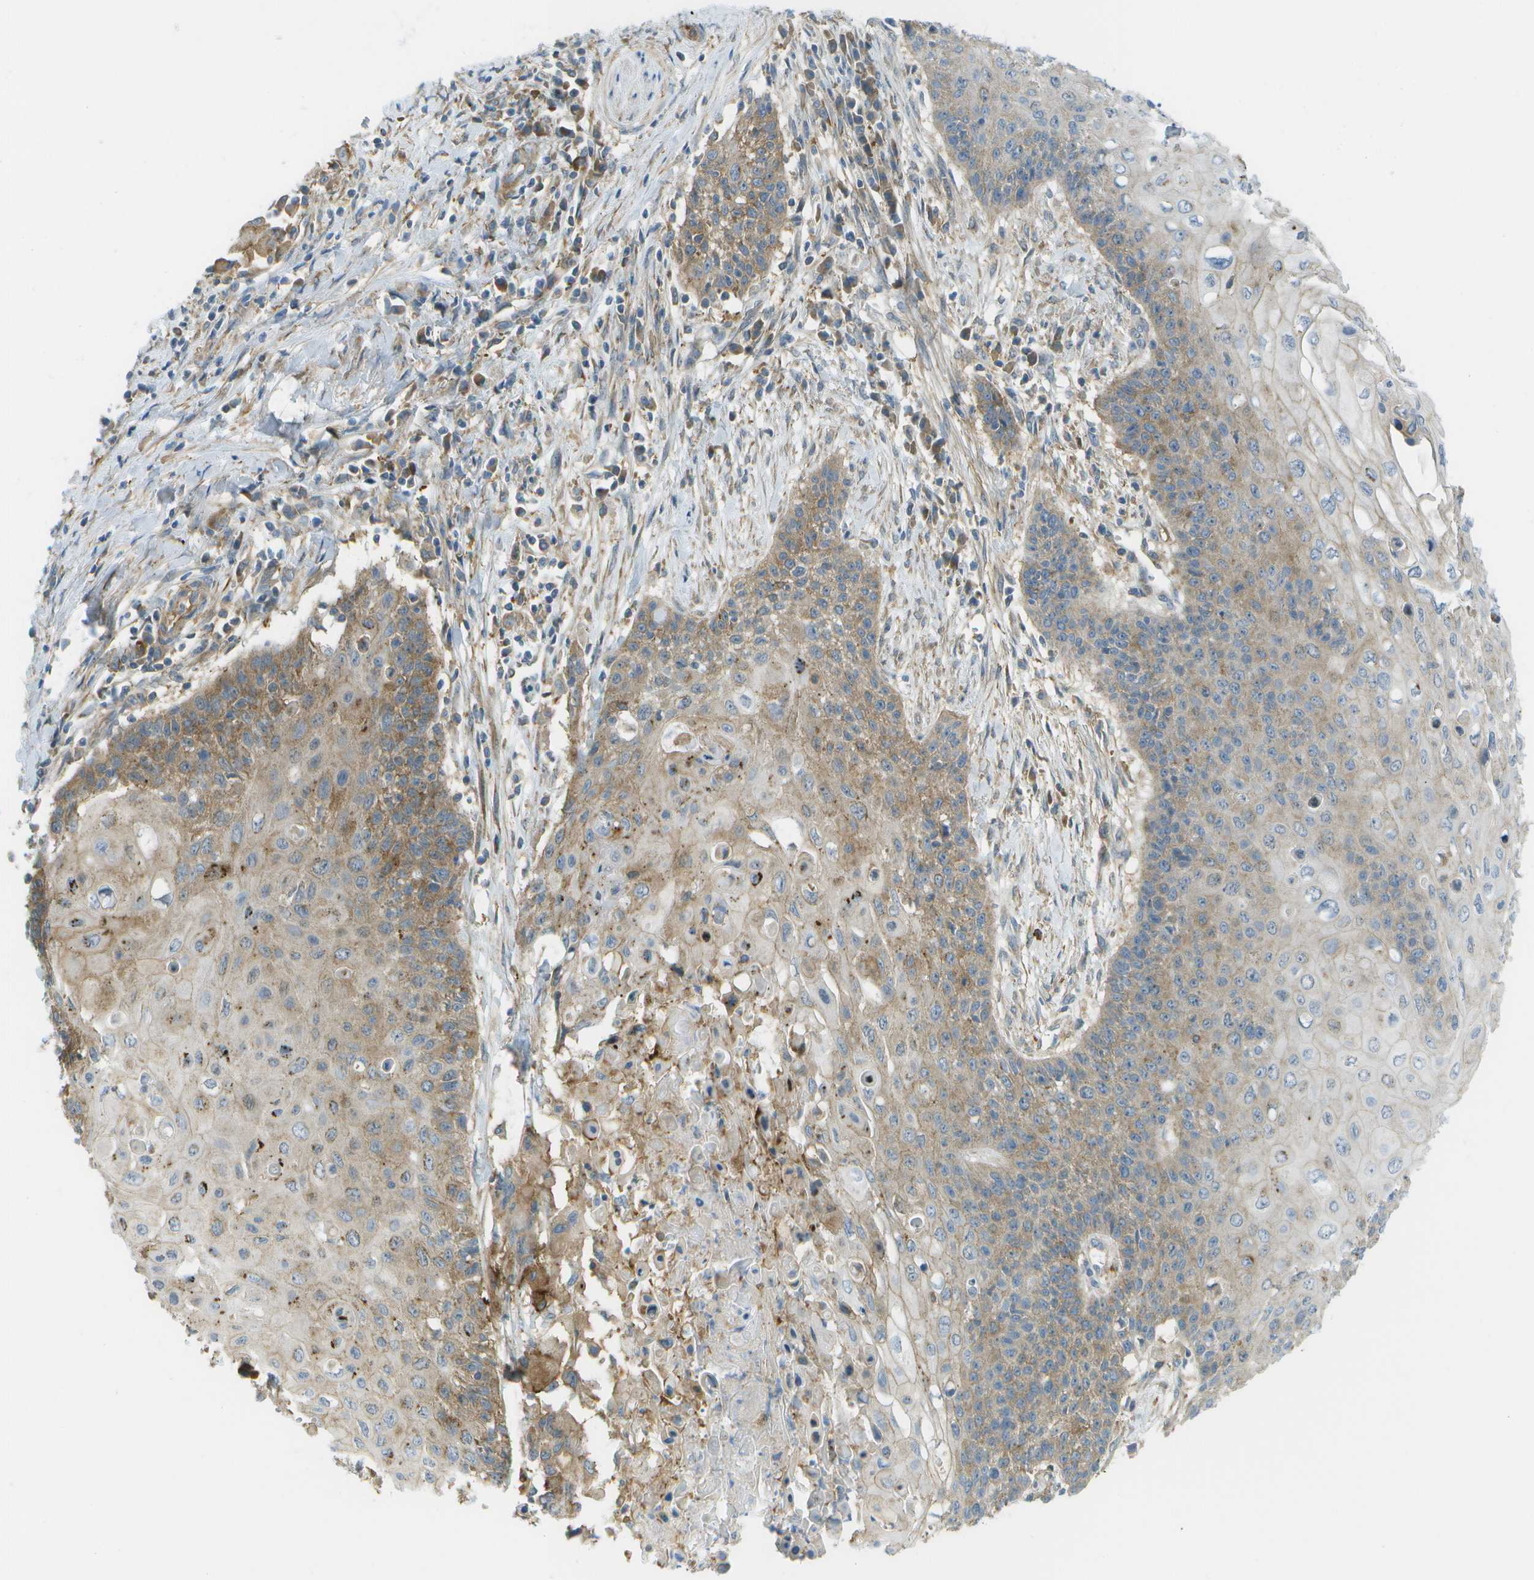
{"staining": {"intensity": "moderate", "quantity": "25%-75%", "location": "cytoplasmic/membranous"}, "tissue": "cervical cancer", "cell_type": "Tumor cells", "image_type": "cancer", "snomed": [{"axis": "morphology", "description": "Squamous cell carcinoma, NOS"}, {"axis": "topography", "description": "Cervix"}], "caption": "Protein analysis of squamous cell carcinoma (cervical) tissue demonstrates moderate cytoplasmic/membranous positivity in approximately 25%-75% of tumor cells. (DAB (3,3'-diaminobenzidine) = brown stain, brightfield microscopy at high magnification).", "gene": "WNK2", "patient": {"sex": "female", "age": 39}}